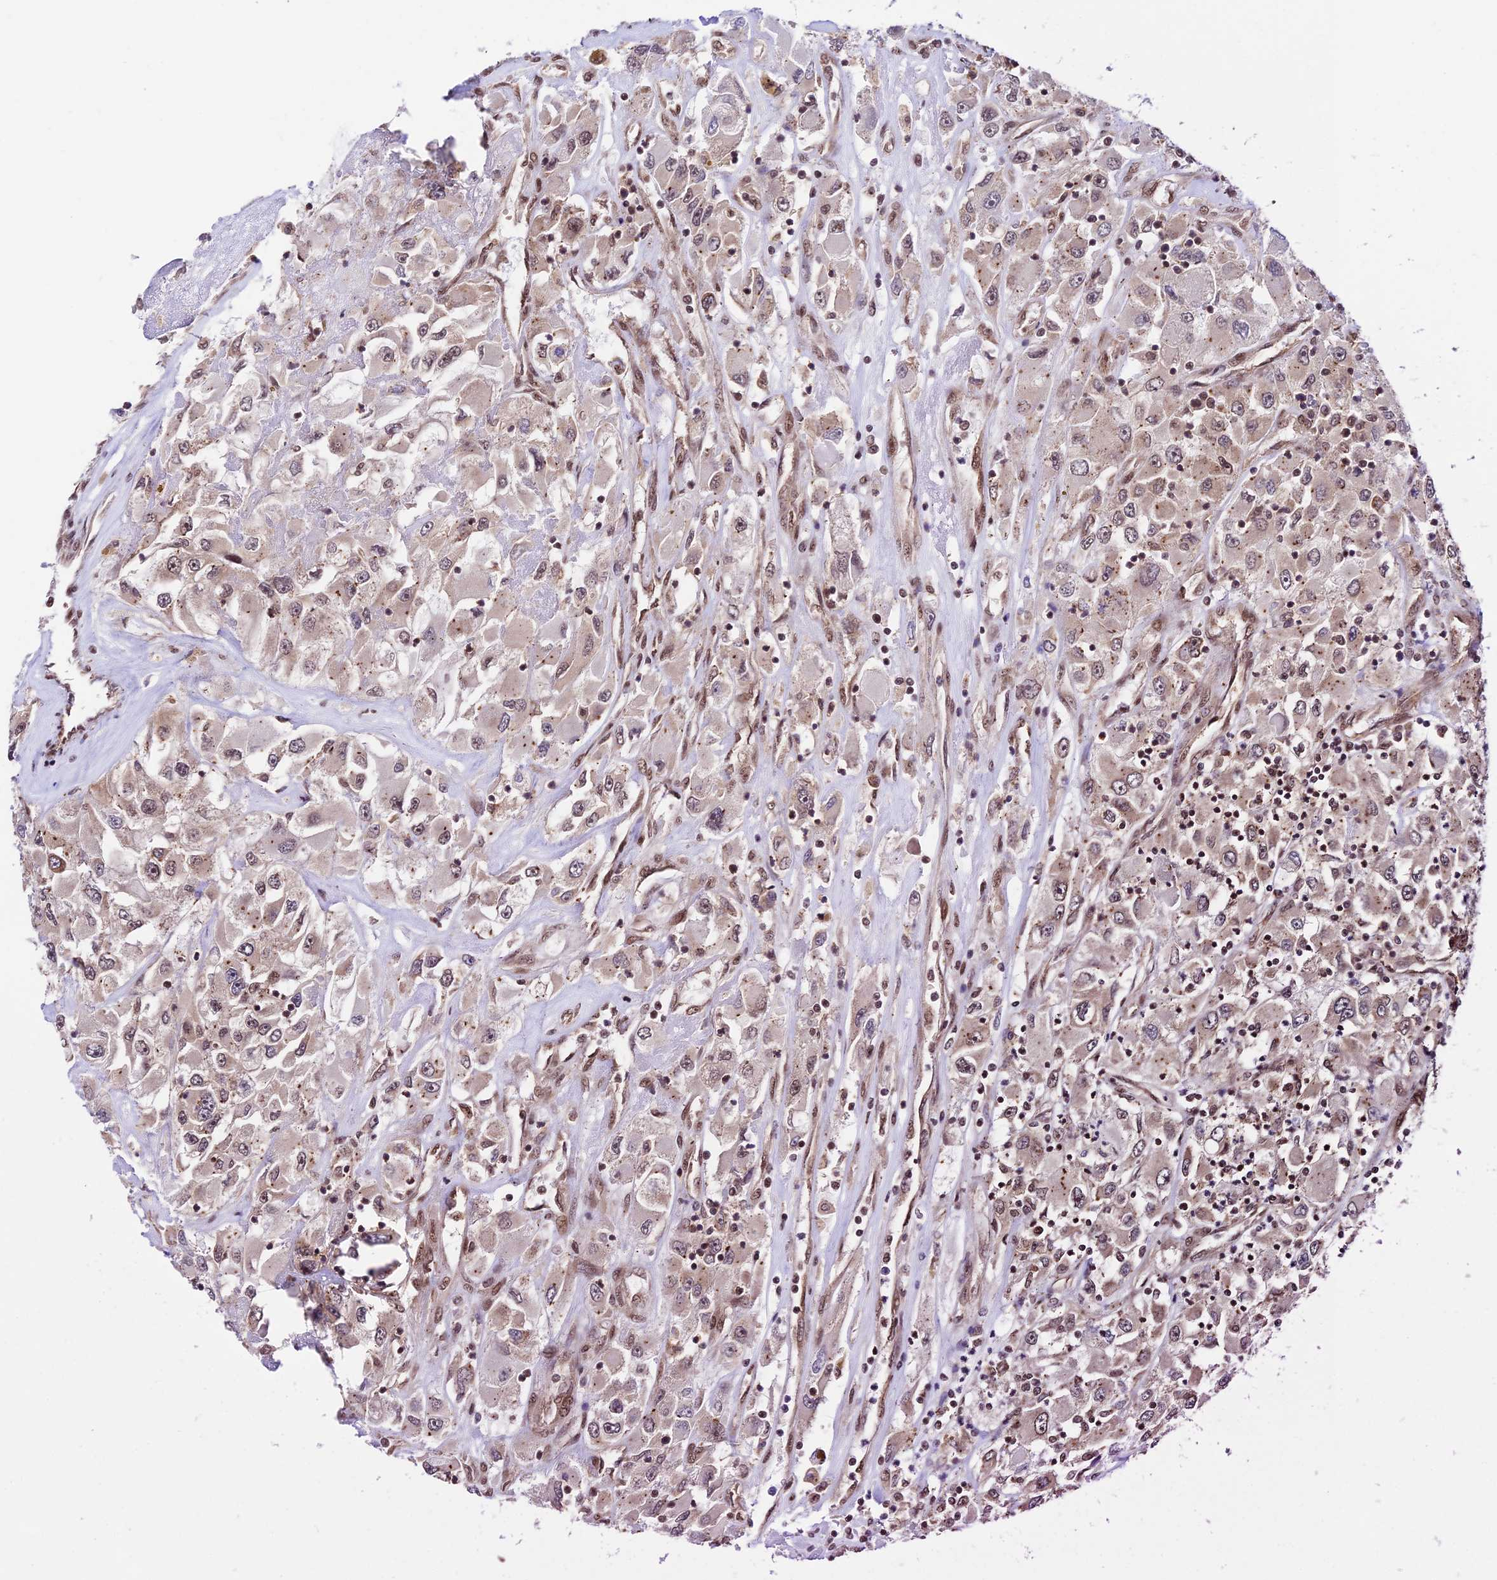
{"staining": {"intensity": "weak", "quantity": "<25%", "location": "nuclear"}, "tissue": "renal cancer", "cell_type": "Tumor cells", "image_type": "cancer", "snomed": [{"axis": "morphology", "description": "Adenocarcinoma, NOS"}, {"axis": "topography", "description": "Kidney"}], "caption": "Human renal adenocarcinoma stained for a protein using immunohistochemistry (IHC) reveals no staining in tumor cells.", "gene": "RBM42", "patient": {"sex": "female", "age": 52}}